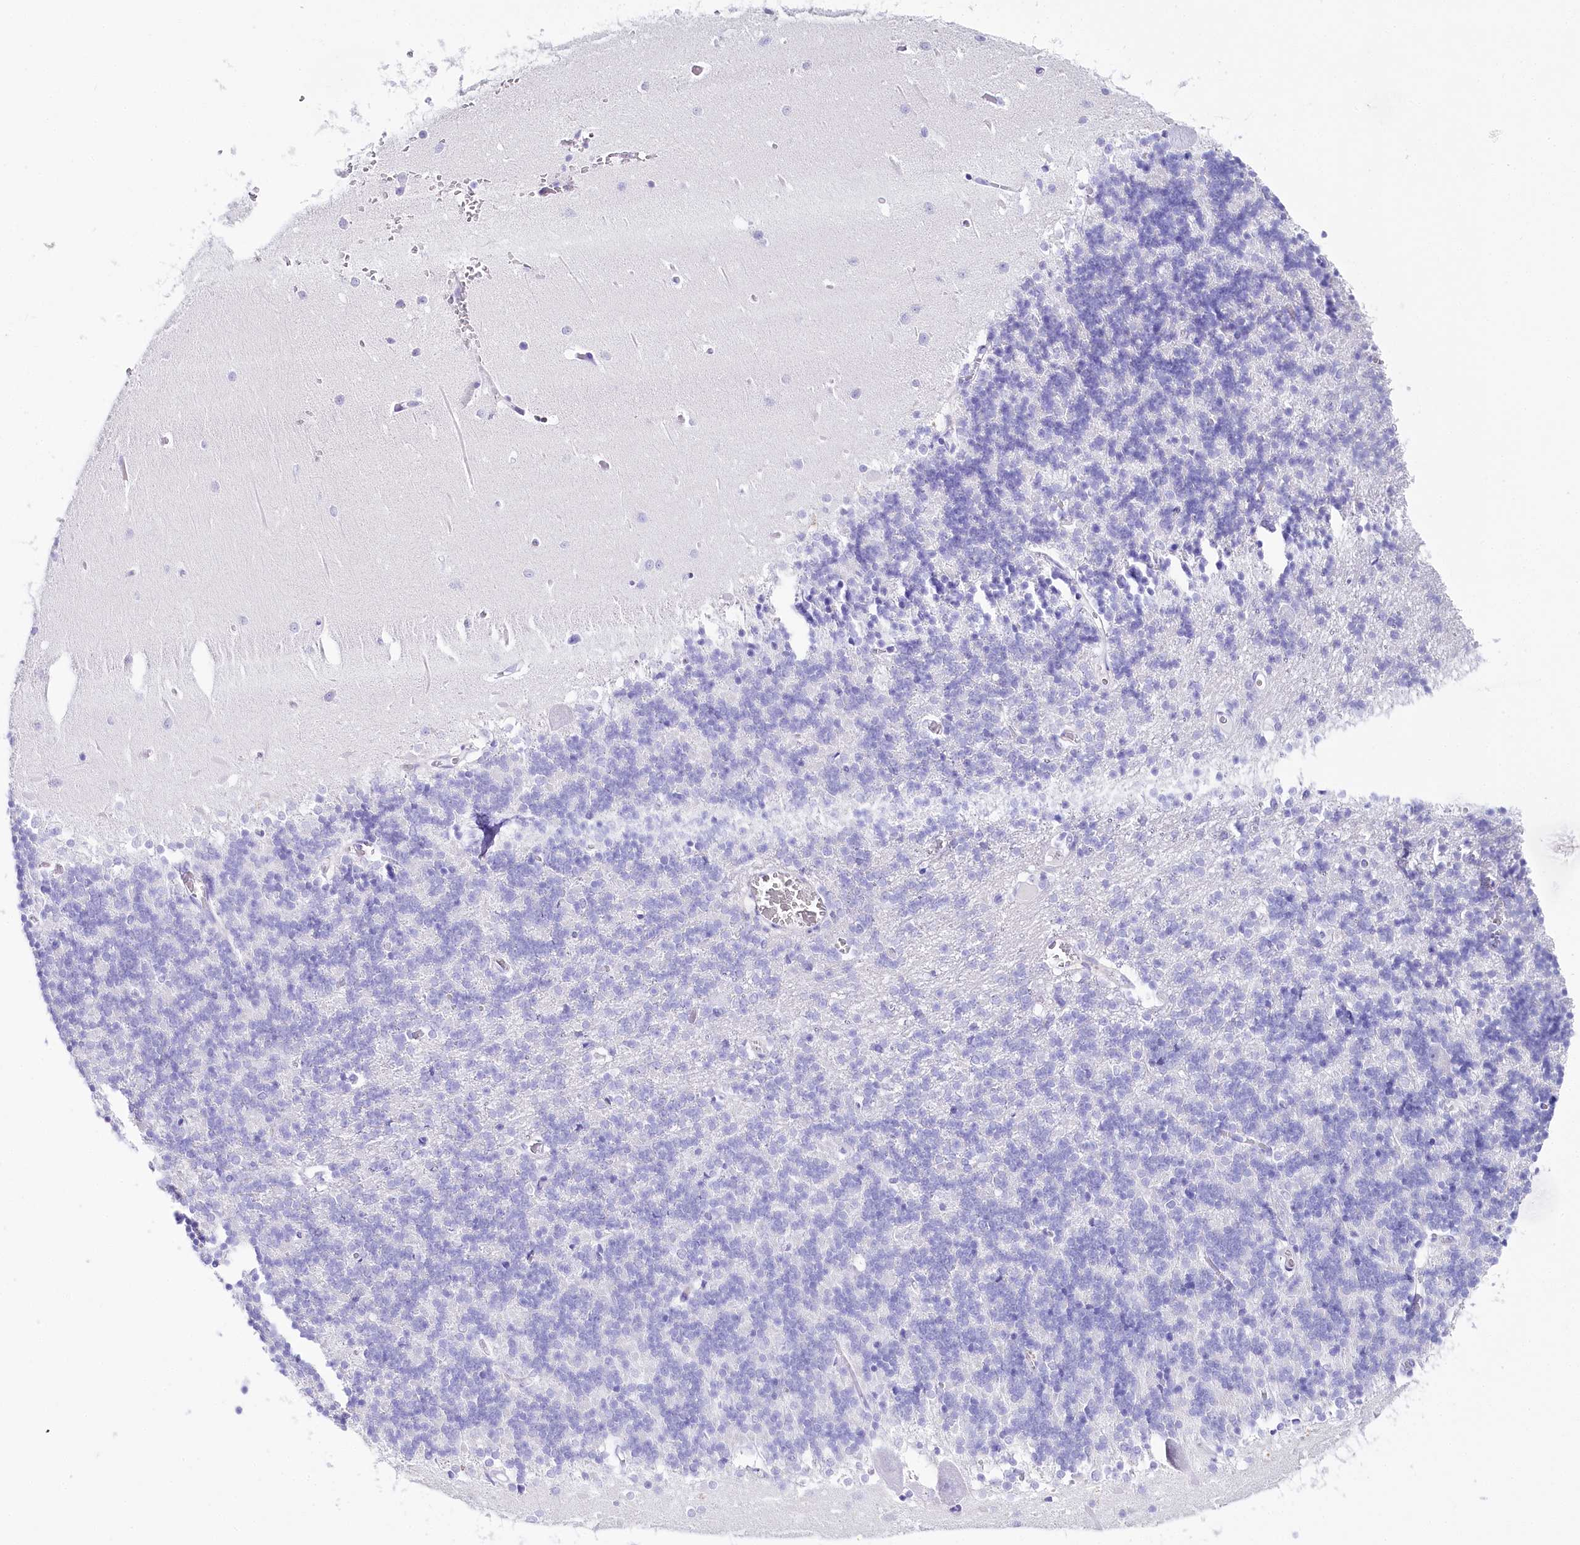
{"staining": {"intensity": "negative", "quantity": "none", "location": "none"}, "tissue": "cerebellum", "cell_type": "Cells in granular layer", "image_type": "normal", "snomed": [{"axis": "morphology", "description": "Normal tissue, NOS"}, {"axis": "topography", "description": "Cerebellum"}], "caption": "An IHC micrograph of benign cerebellum is shown. There is no staining in cells in granular layer of cerebellum.", "gene": "CSN3", "patient": {"sex": "male", "age": 37}}